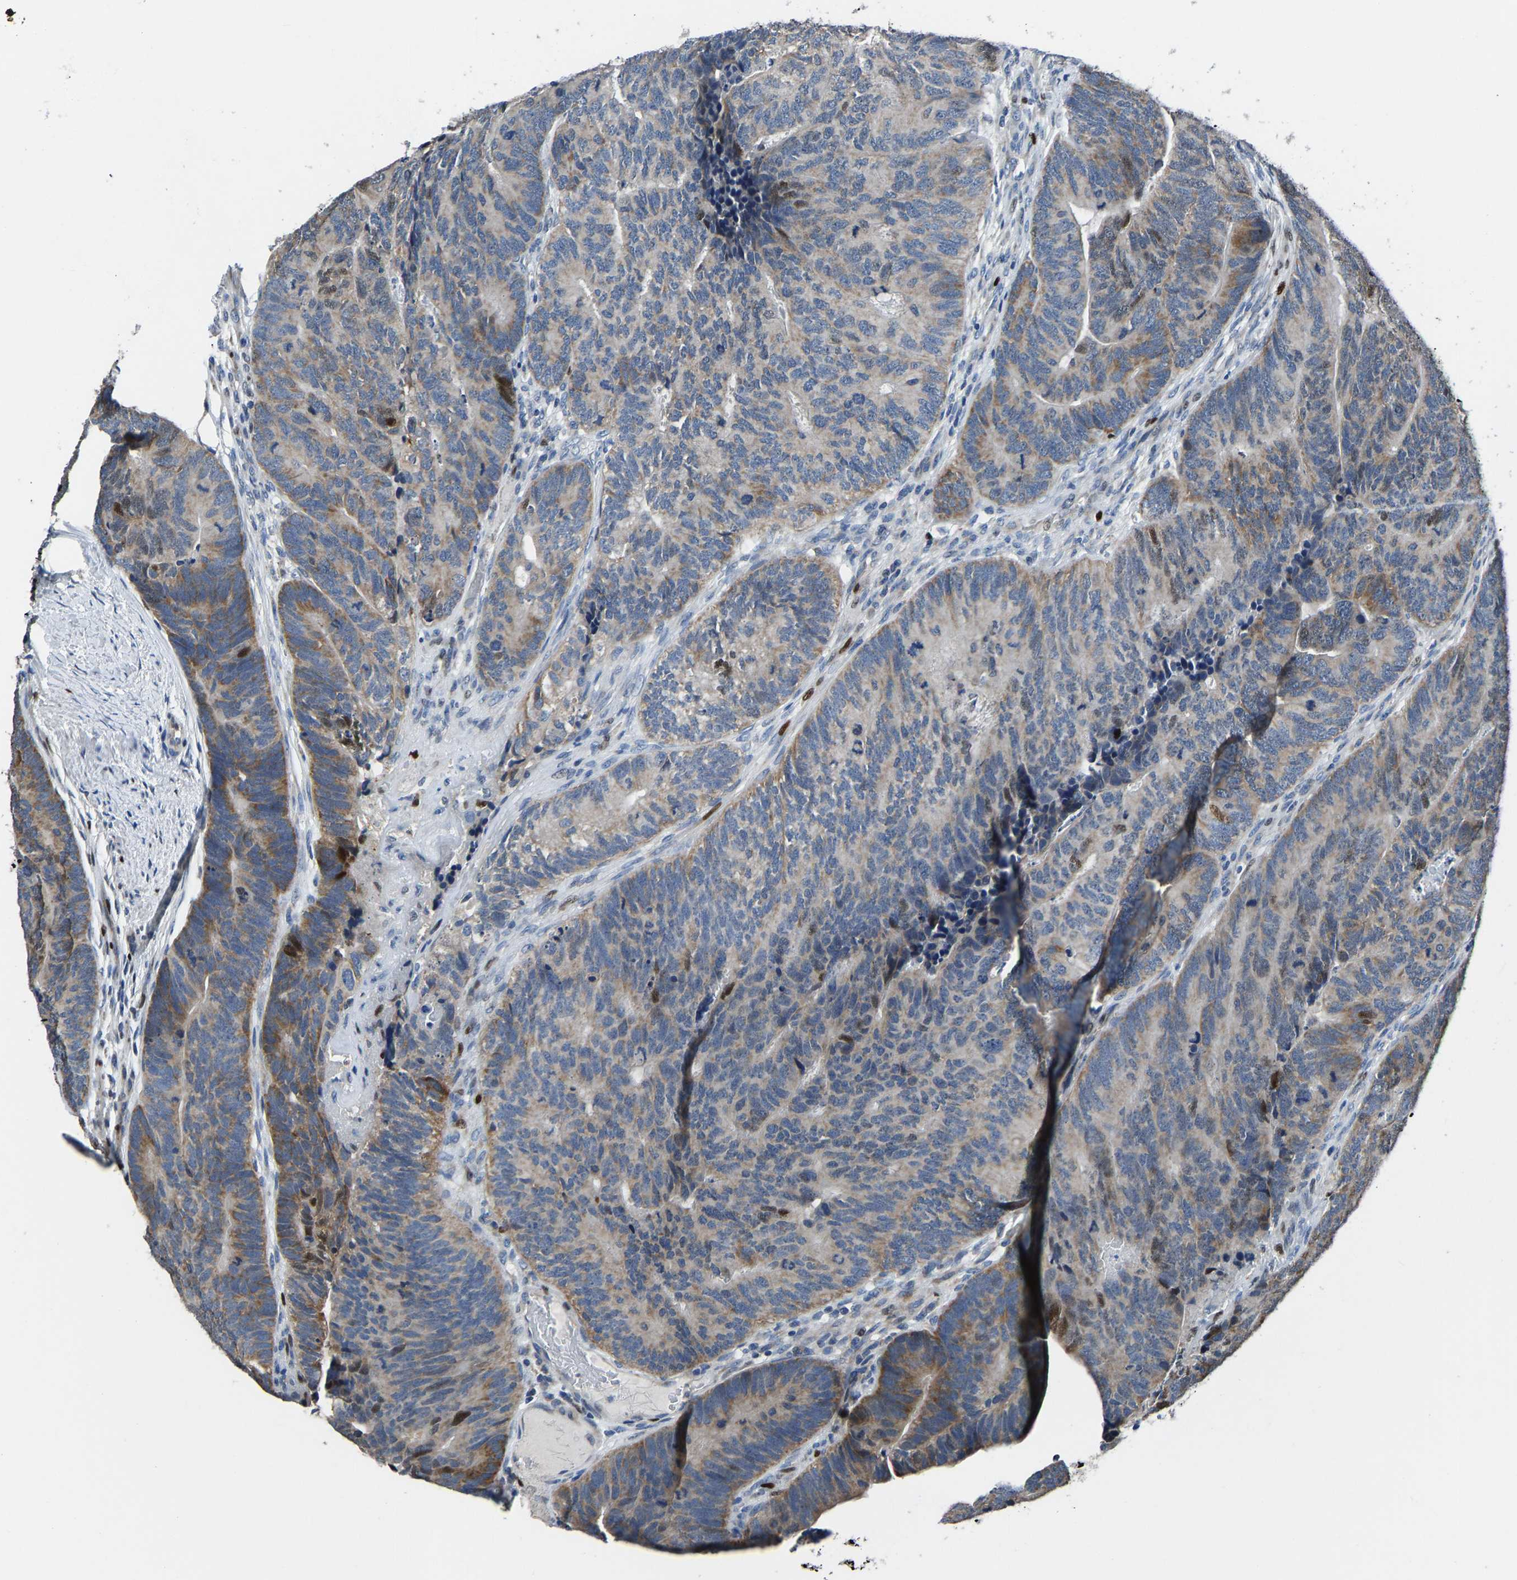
{"staining": {"intensity": "strong", "quantity": "<25%", "location": "cytoplasmic/membranous,nuclear"}, "tissue": "colorectal cancer", "cell_type": "Tumor cells", "image_type": "cancer", "snomed": [{"axis": "morphology", "description": "Normal tissue, NOS"}, {"axis": "morphology", "description": "Adenocarcinoma, NOS"}, {"axis": "topography", "description": "Rectum"}], "caption": "IHC photomicrograph of neoplastic tissue: human colorectal cancer (adenocarcinoma) stained using IHC demonstrates medium levels of strong protein expression localized specifically in the cytoplasmic/membranous and nuclear of tumor cells, appearing as a cytoplasmic/membranous and nuclear brown color.", "gene": "EGR1", "patient": {"sex": "female", "age": 66}}